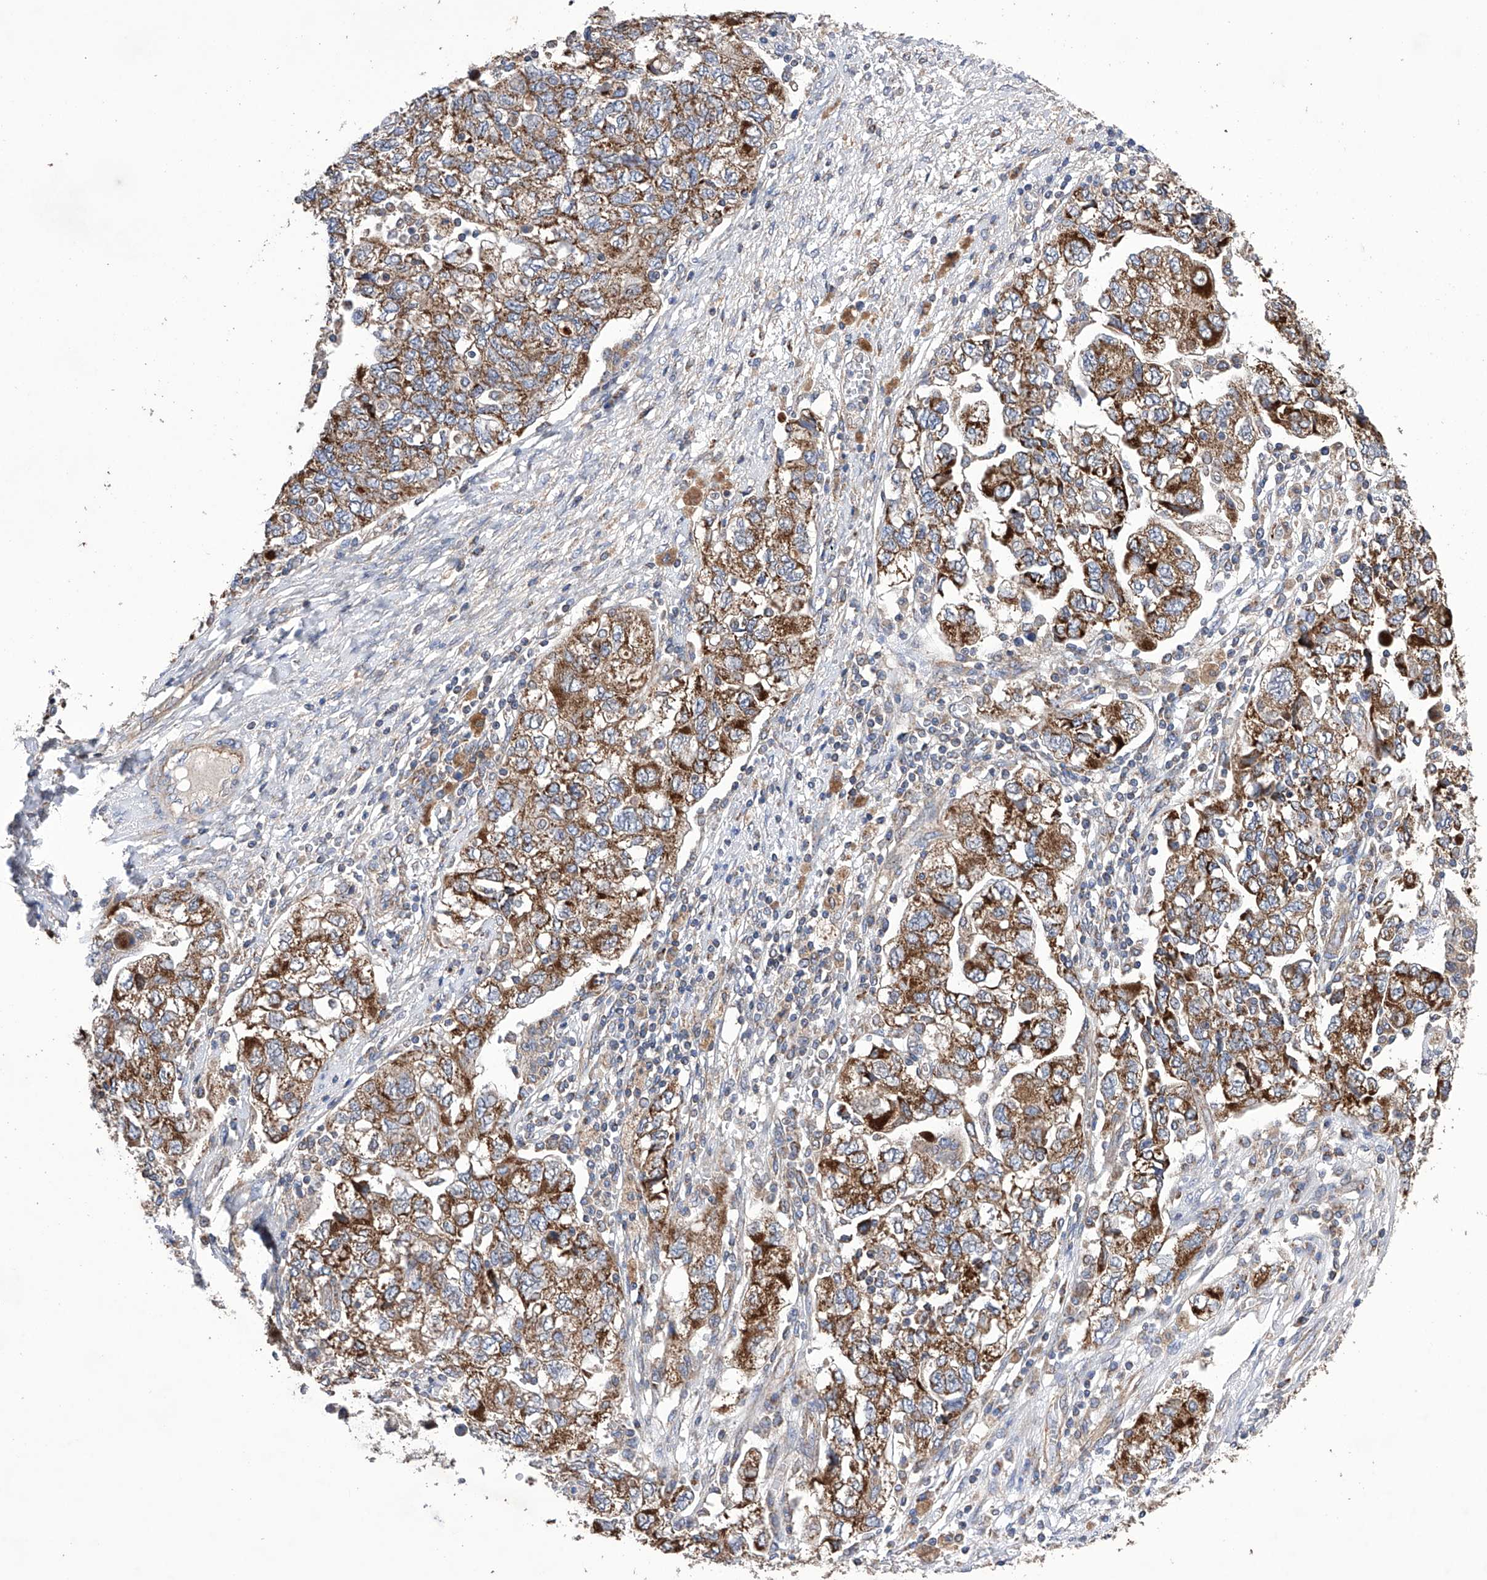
{"staining": {"intensity": "moderate", "quantity": ">75%", "location": "cytoplasmic/membranous"}, "tissue": "ovarian cancer", "cell_type": "Tumor cells", "image_type": "cancer", "snomed": [{"axis": "morphology", "description": "Carcinoma, NOS"}, {"axis": "morphology", "description": "Cystadenocarcinoma, serous, NOS"}, {"axis": "topography", "description": "Ovary"}], "caption": "A brown stain labels moderate cytoplasmic/membranous positivity of a protein in human ovarian carcinoma tumor cells. The staining was performed using DAB (3,3'-diaminobenzidine), with brown indicating positive protein expression. Nuclei are stained blue with hematoxylin.", "gene": "EFCAB2", "patient": {"sex": "female", "age": 69}}